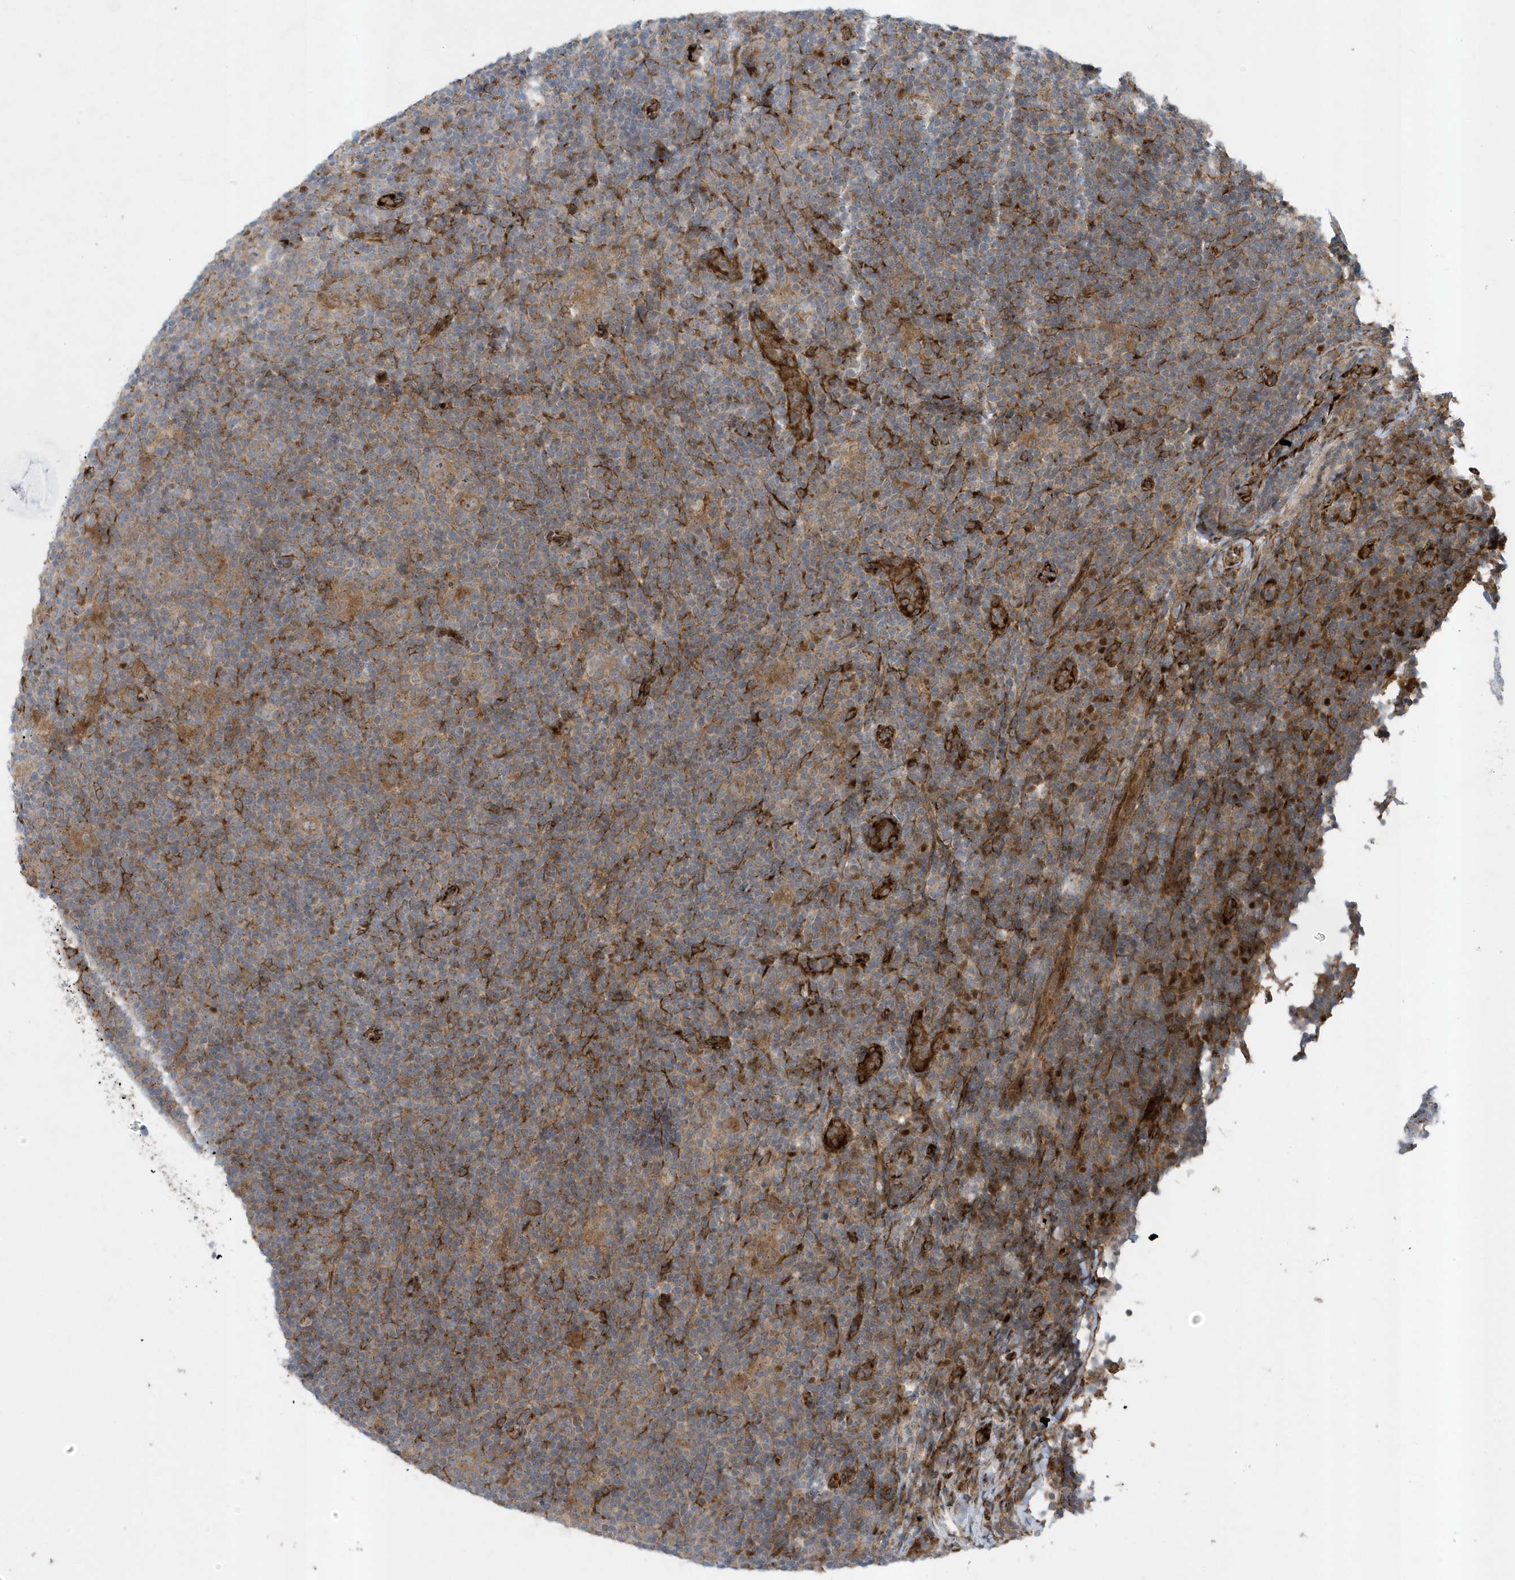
{"staining": {"intensity": "weak", "quantity": ">75%", "location": "cytoplasmic/membranous"}, "tissue": "lymphoma", "cell_type": "Tumor cells", "image_type": "cancer", "snomed": [{"axis": "morphology", "description": "Hodgkin's disease, NOS"}, {"axis": "topography", "description": "Lymph node"}], "caption": "The histopathology image demonstrates a brown stain indicating the presence of a protein in the cytoplasmic/membranous of tumor cells in lymphoma.", "gene": "FAM98A", "patient": {"sex": "female", "age": 57}}